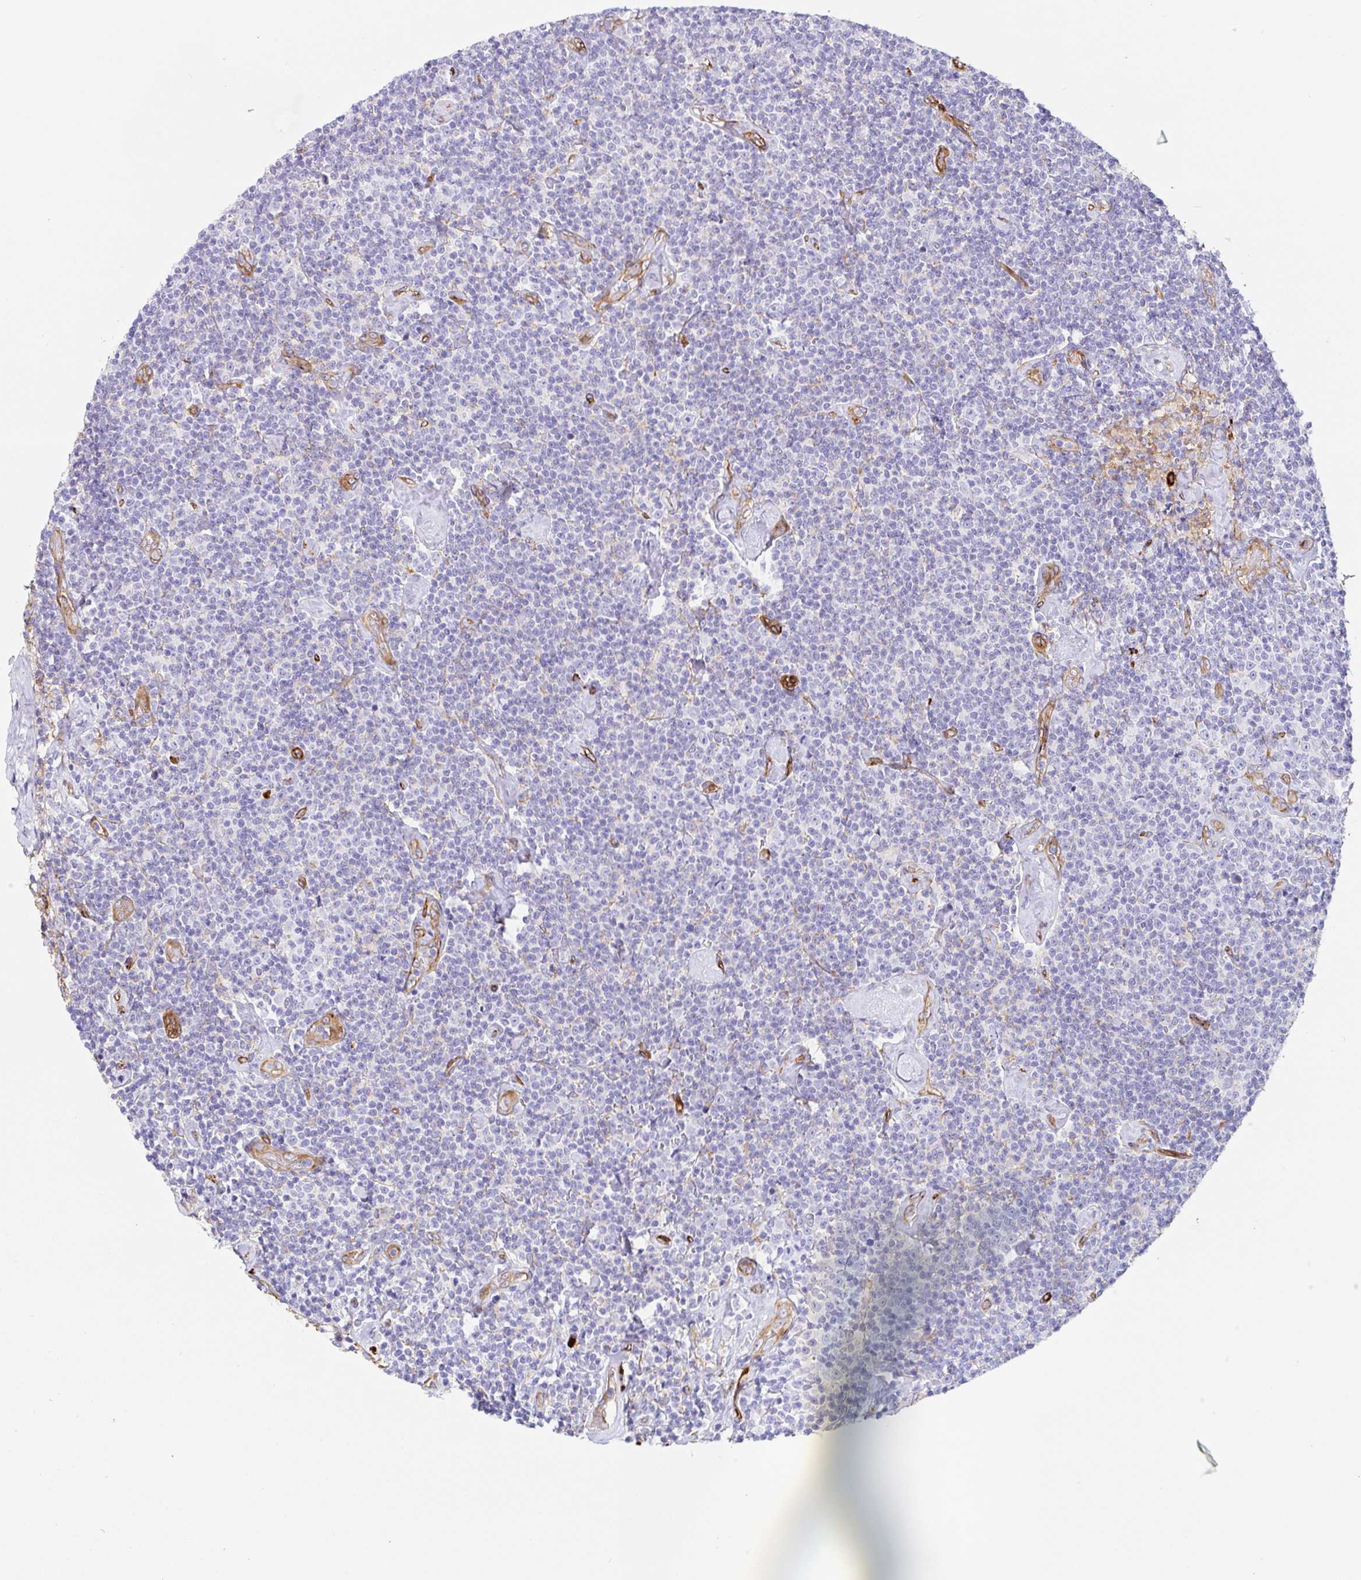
{"staining": {"intensity": "negative", "quantity": "none", "location": "none"}, "tissue": "lymphoma", "cell_type": "Tumor cells", "image_type": "cancer", "snomed": [{"axis": "morphology", "description": "Malignant lymphoma, non-Hodgkin's type, Low grade"}, {"axis": "topography", "description": "Lymph node"}], "caption": "Protein analysis of low-grade malignant lymphoma, non-Hodgkin's type exhibits no significant staining in tumor cells.", "gene": "DOCK1", "patient": {"sex": "male", "age": 81}}